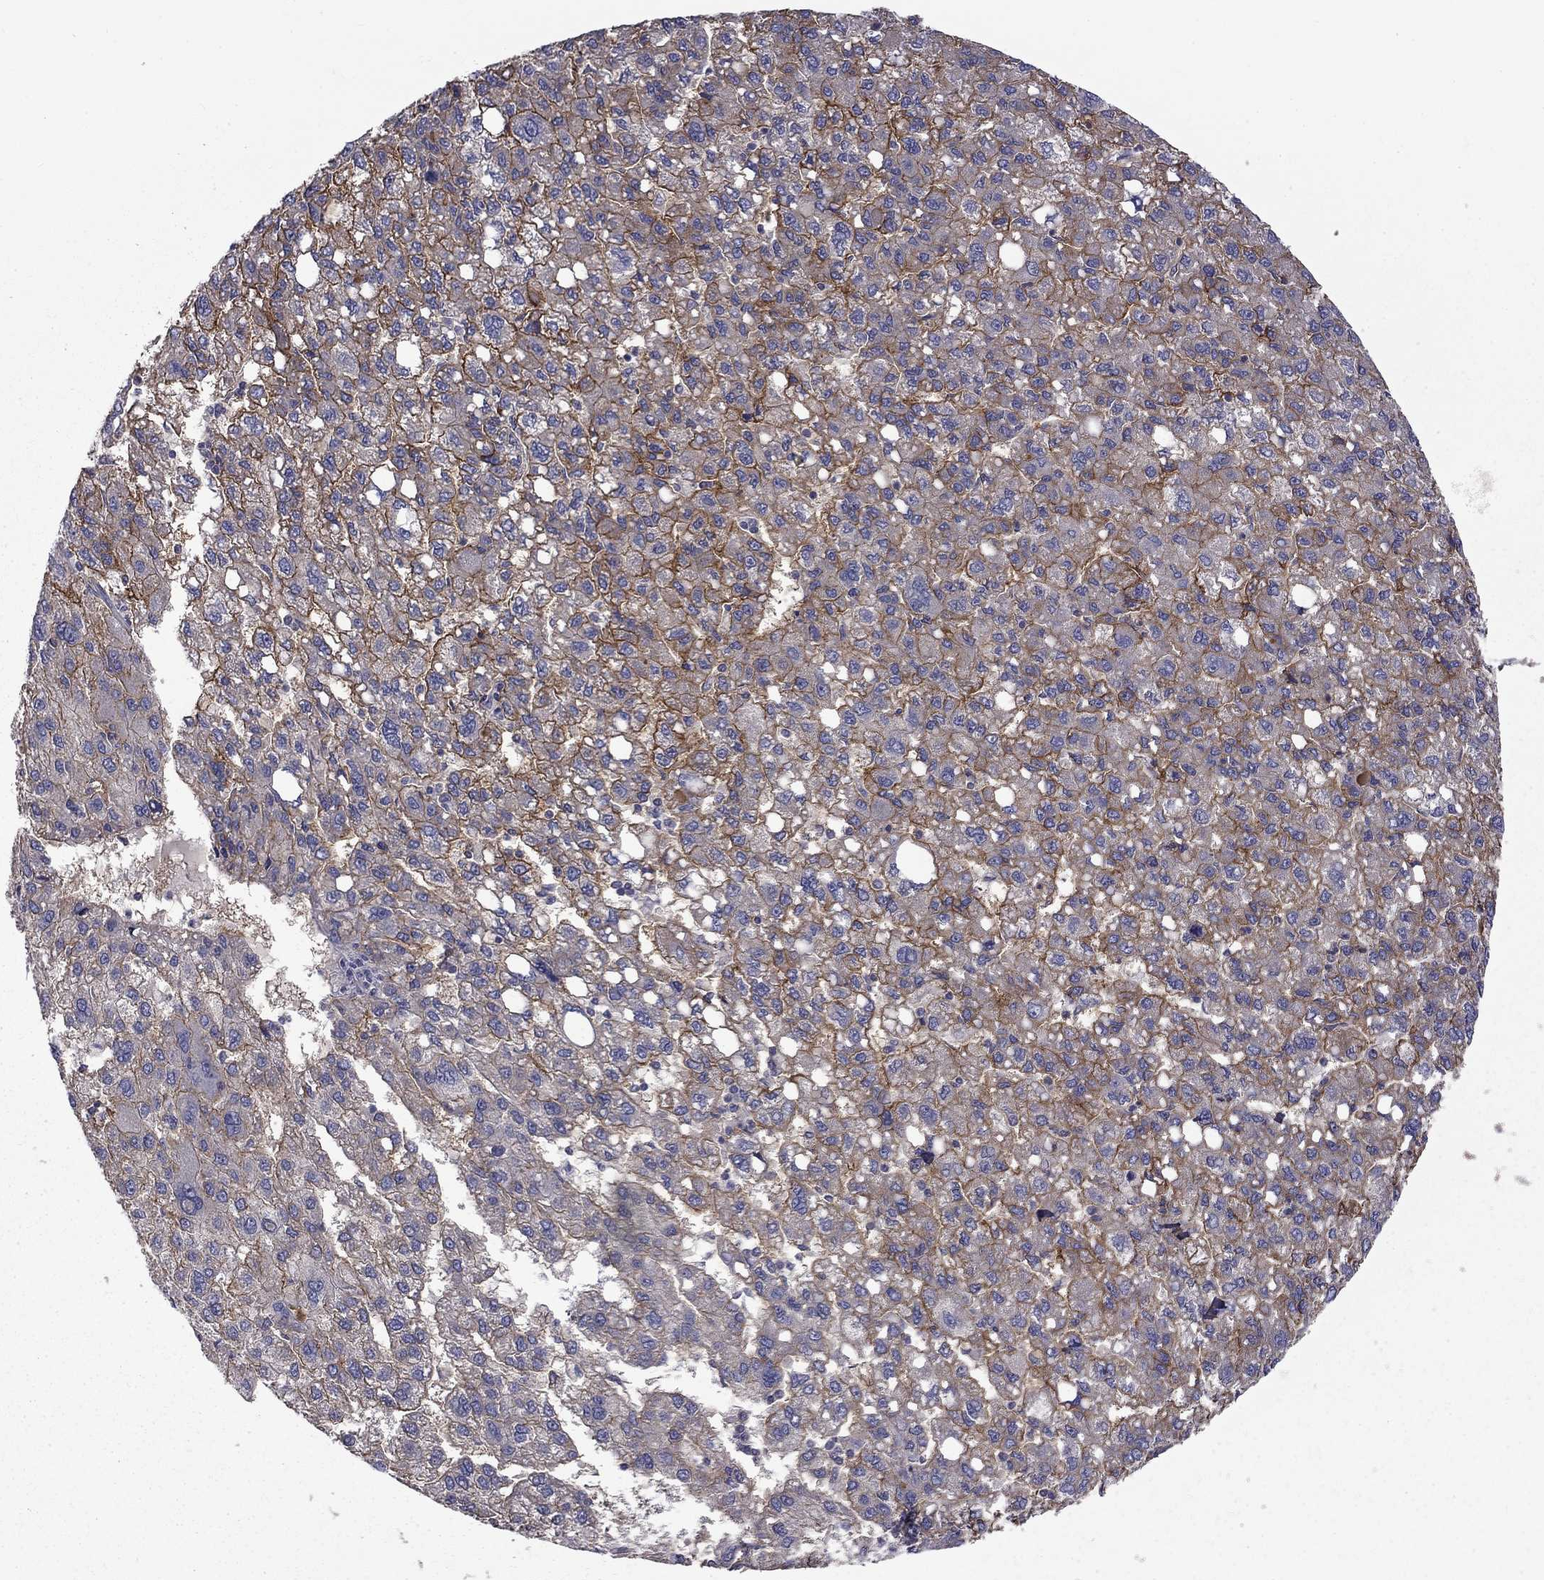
{"staining": {"intensity": "strong", "quantity": "25%-75%", "location": "cytoplasmic/membranous"}, "tissue": "liver cancer", "cell_type": "Tumor cells", "image_type": "cancer", "snomed": [{"axis": "morphology", "description": "Carcinoma, Hepatocellular, NOS"}, {"axis": "topography", "description": "Liver"}], "caption": "Immunohistochemistry of hepatocellular carcinoma (liver) reveals high levels of strong cytoplasmic/membranous staining in approximately 25%-75% of tumor cells.", "gene": "SLC39A14", "patient": {"sex": "female", "age": 82}}